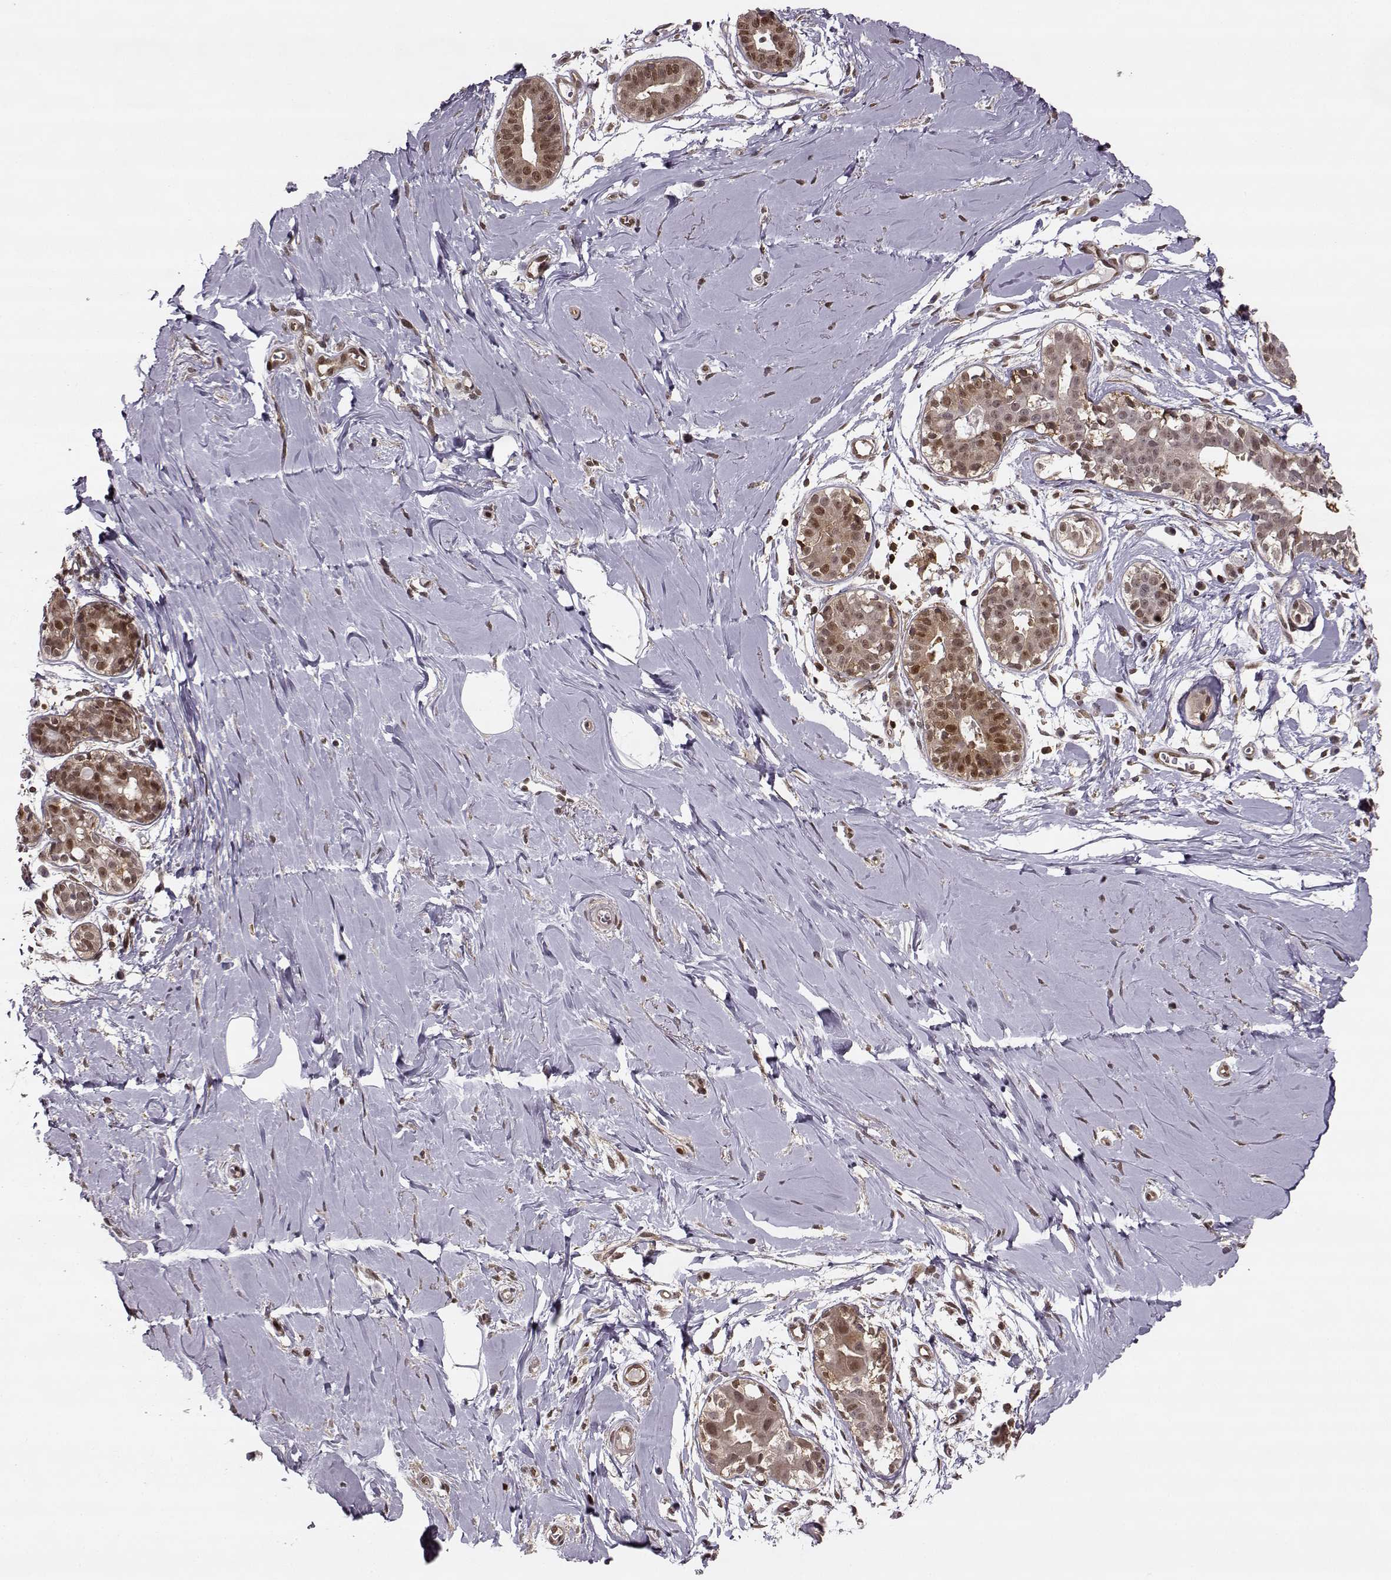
{"staining": {"intensity": "negative", "quantity": "none", "location": "none"}, "tissue": "breast", "cell_type": "Adipocytes", "image_type": "normal", "snomed": [{"axis": "morphology", "description": "Normal tissue, NOS"}, {"axis": "topography", "description": "Breast"}], "caption": "This is a micrograph of IHC staining of benign breast, which shows no positivity in adipocytes. (DAB (3,3'-diaminobenzidine) IHC visualized using brightfield microscopy, high magnification).", "gene": "MFSD1", "patient": {"sex": "female", "age": 49}}